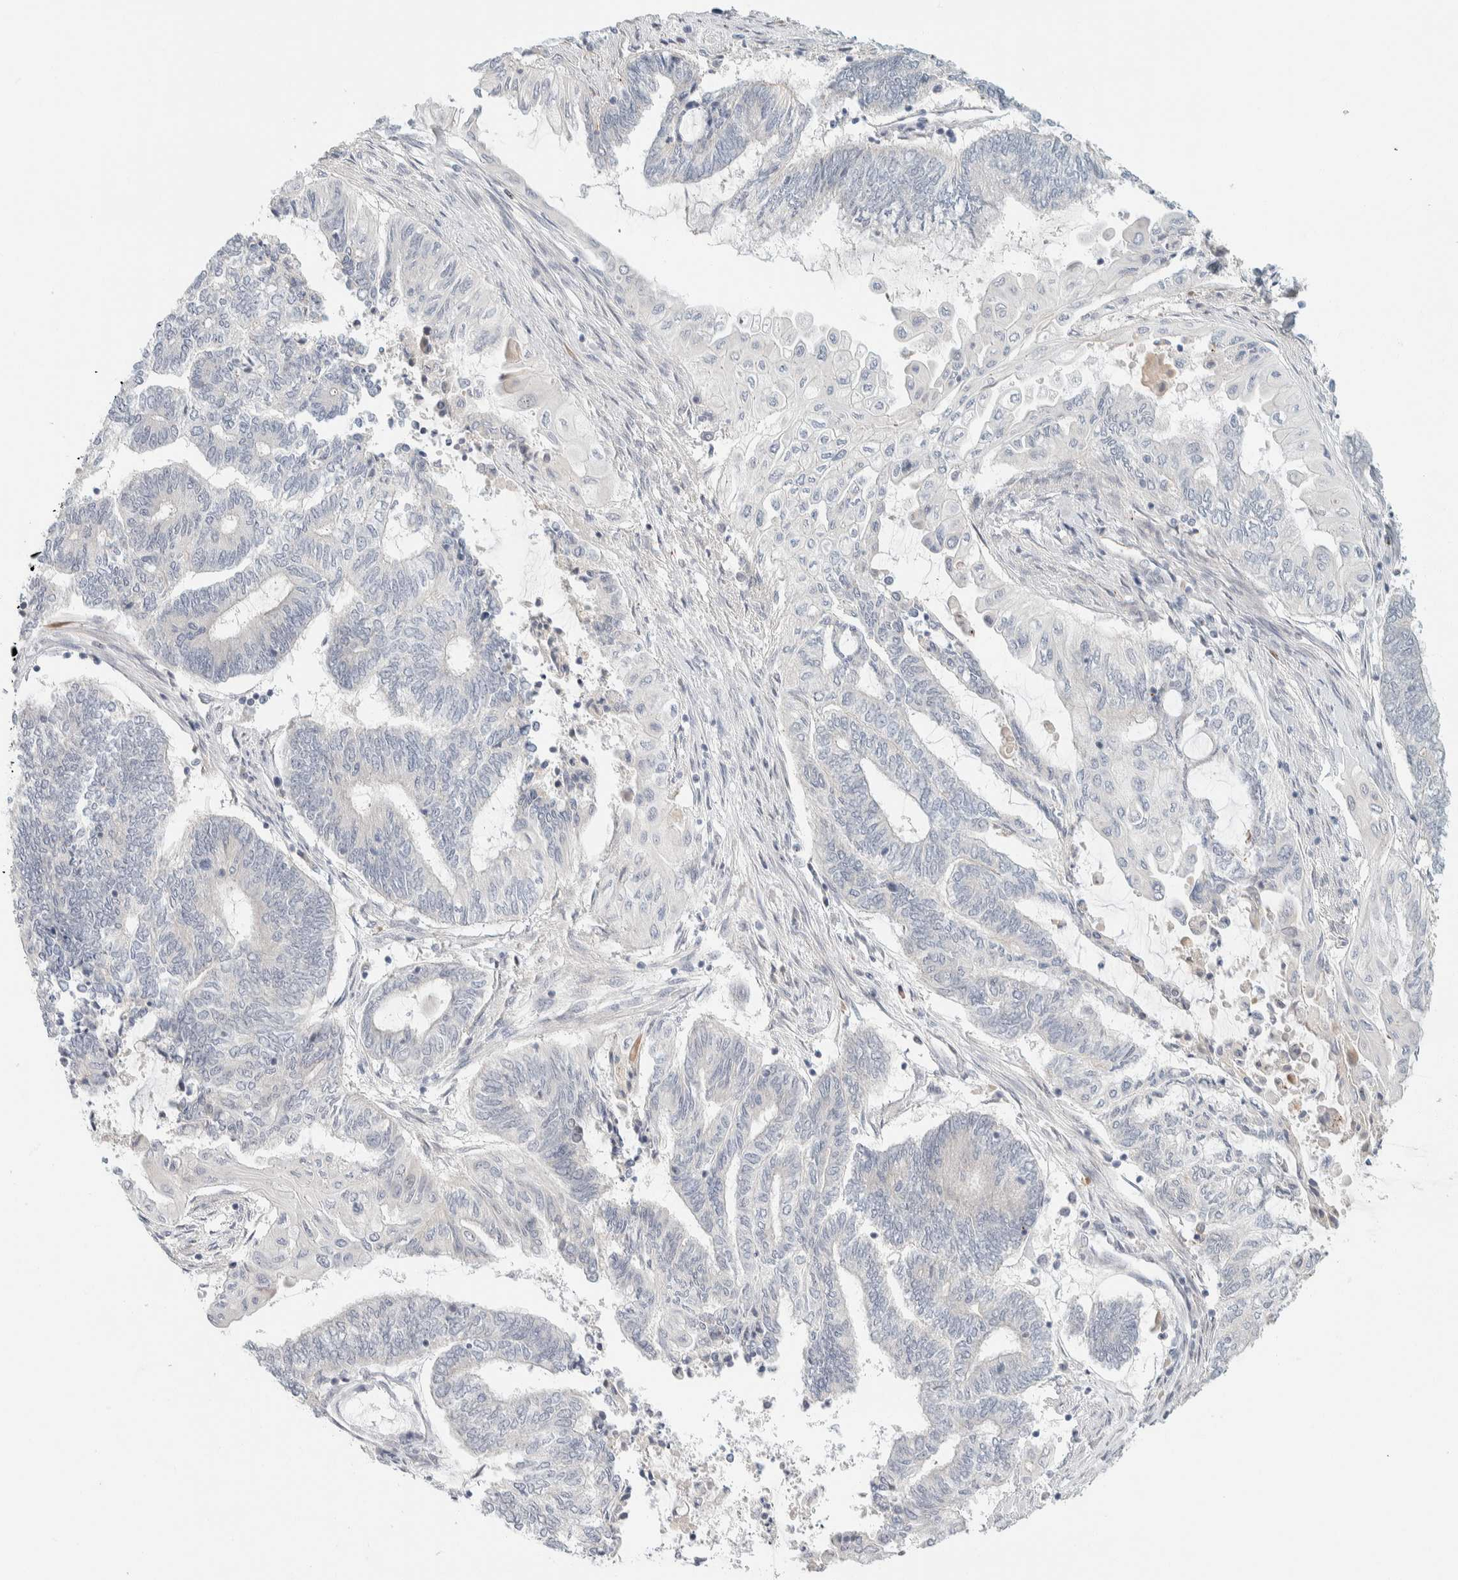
{"staining": {"intensity": "negative", "quantity": "none", "location": "none"}, "tissue": "endometrial cancer", "cell_type": "Tumor cells", "image_type": "cancer", "snomed": [{"axis": "morphology", "description": "Adenocarcinoma, NOS"}, {"axis": "topography", "description": "Uterus"}, {"axis": "topography", "description": "Endometrium"}], "caption": "This micrograph is of endometrial cancer (adenocarcinoma) stained with immunohistochemistry to label a protein in brown with the nuclei are counter-stained blue. There is no positivity in tumor cells.", "gene": "ZBTB2", "patient": {"sex": "female", "age": 70}}